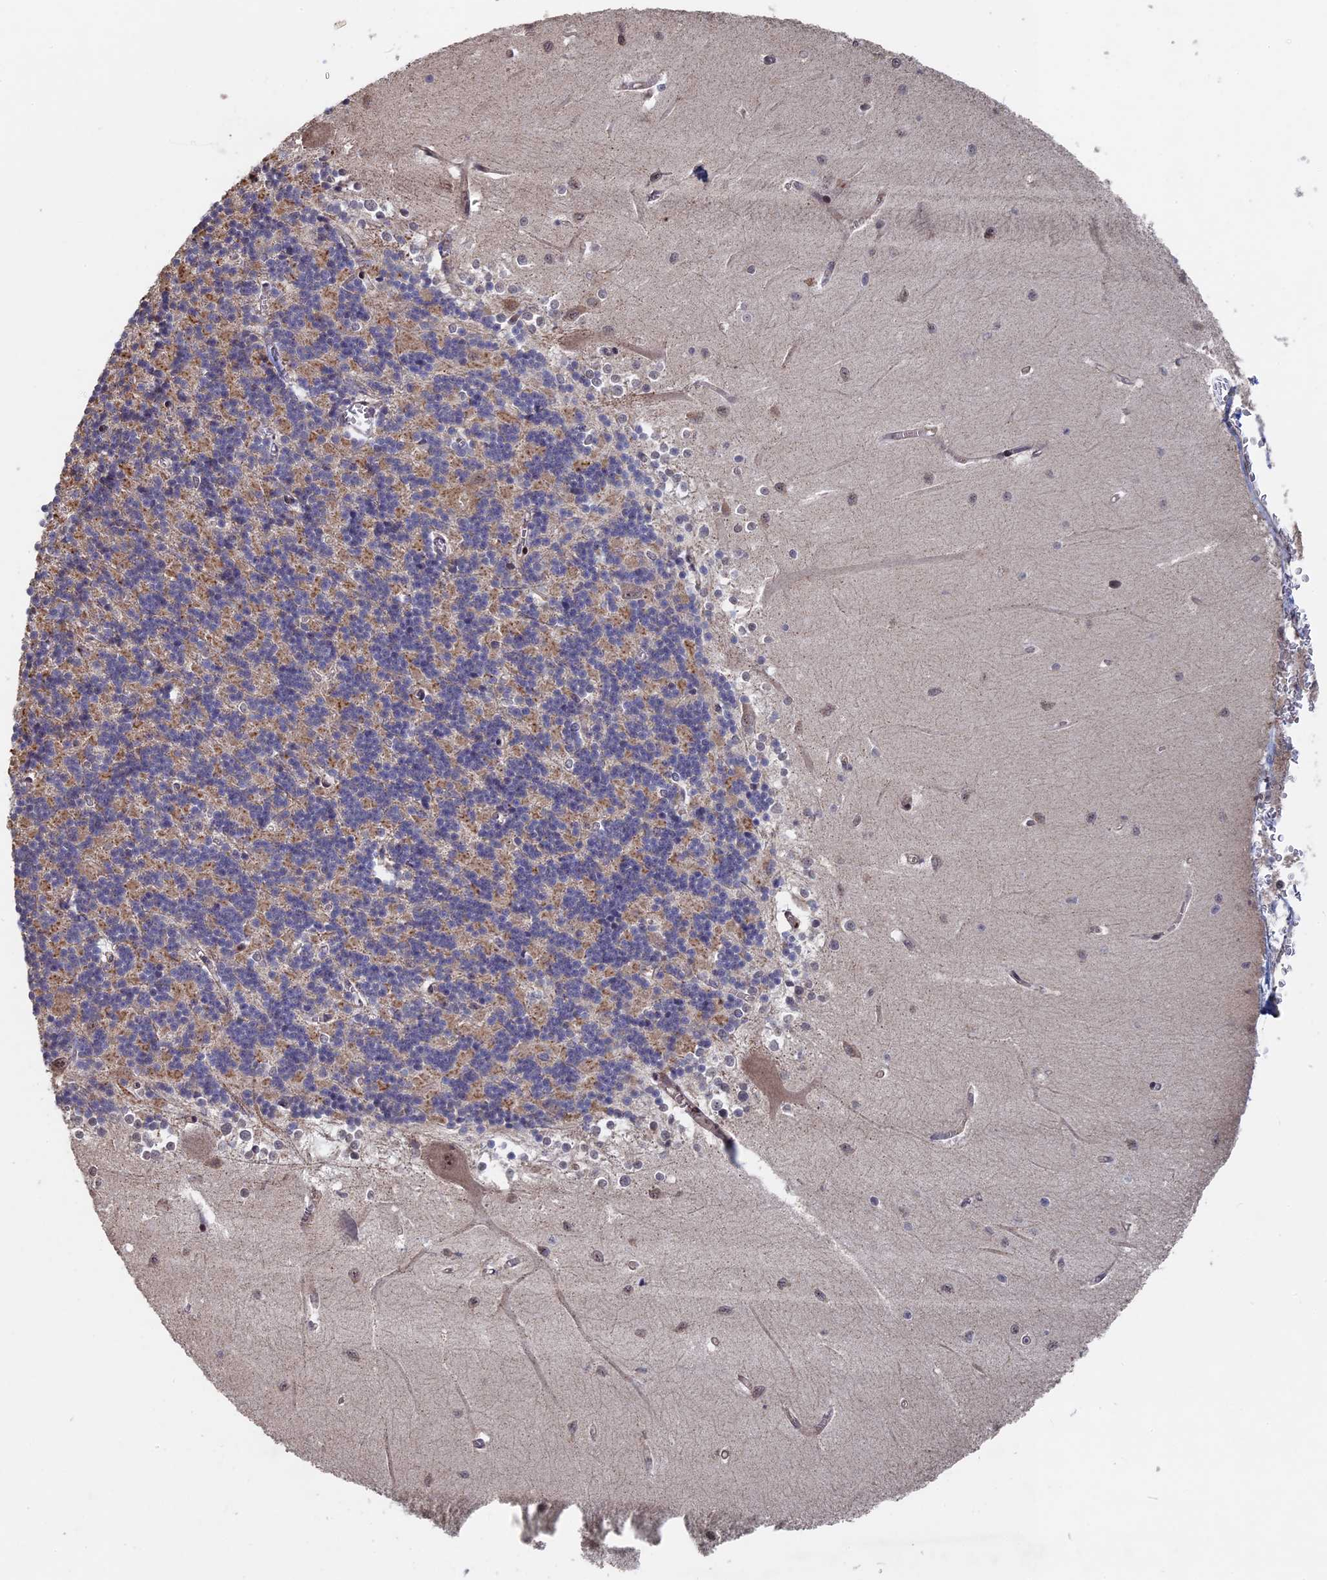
{"staining": {"intensity": "moderate", "quantity": "<25%", "location": "cytoplasmic/membranous"}, "tissue": "cerebellum", "cell_type": "Cells in granular layer", "image_type": "normal", "snomed": [{"axis": "morphology", "description": "Normal tissue, NOS"}, {"axis": "topography", "description": "Cerebellum"}], "caption": "IHC image of benign cerebellum: human cerebellum stained using immunohistochemistry displays low levels of moderate protein expression localized specifically in the cytoplasmic/membranous of cells in granular layer, appearing as a cytoplasmic/membranous brown color.", "gene": "KIAA1328", "patient": {"sex": "male", "age": 37}}